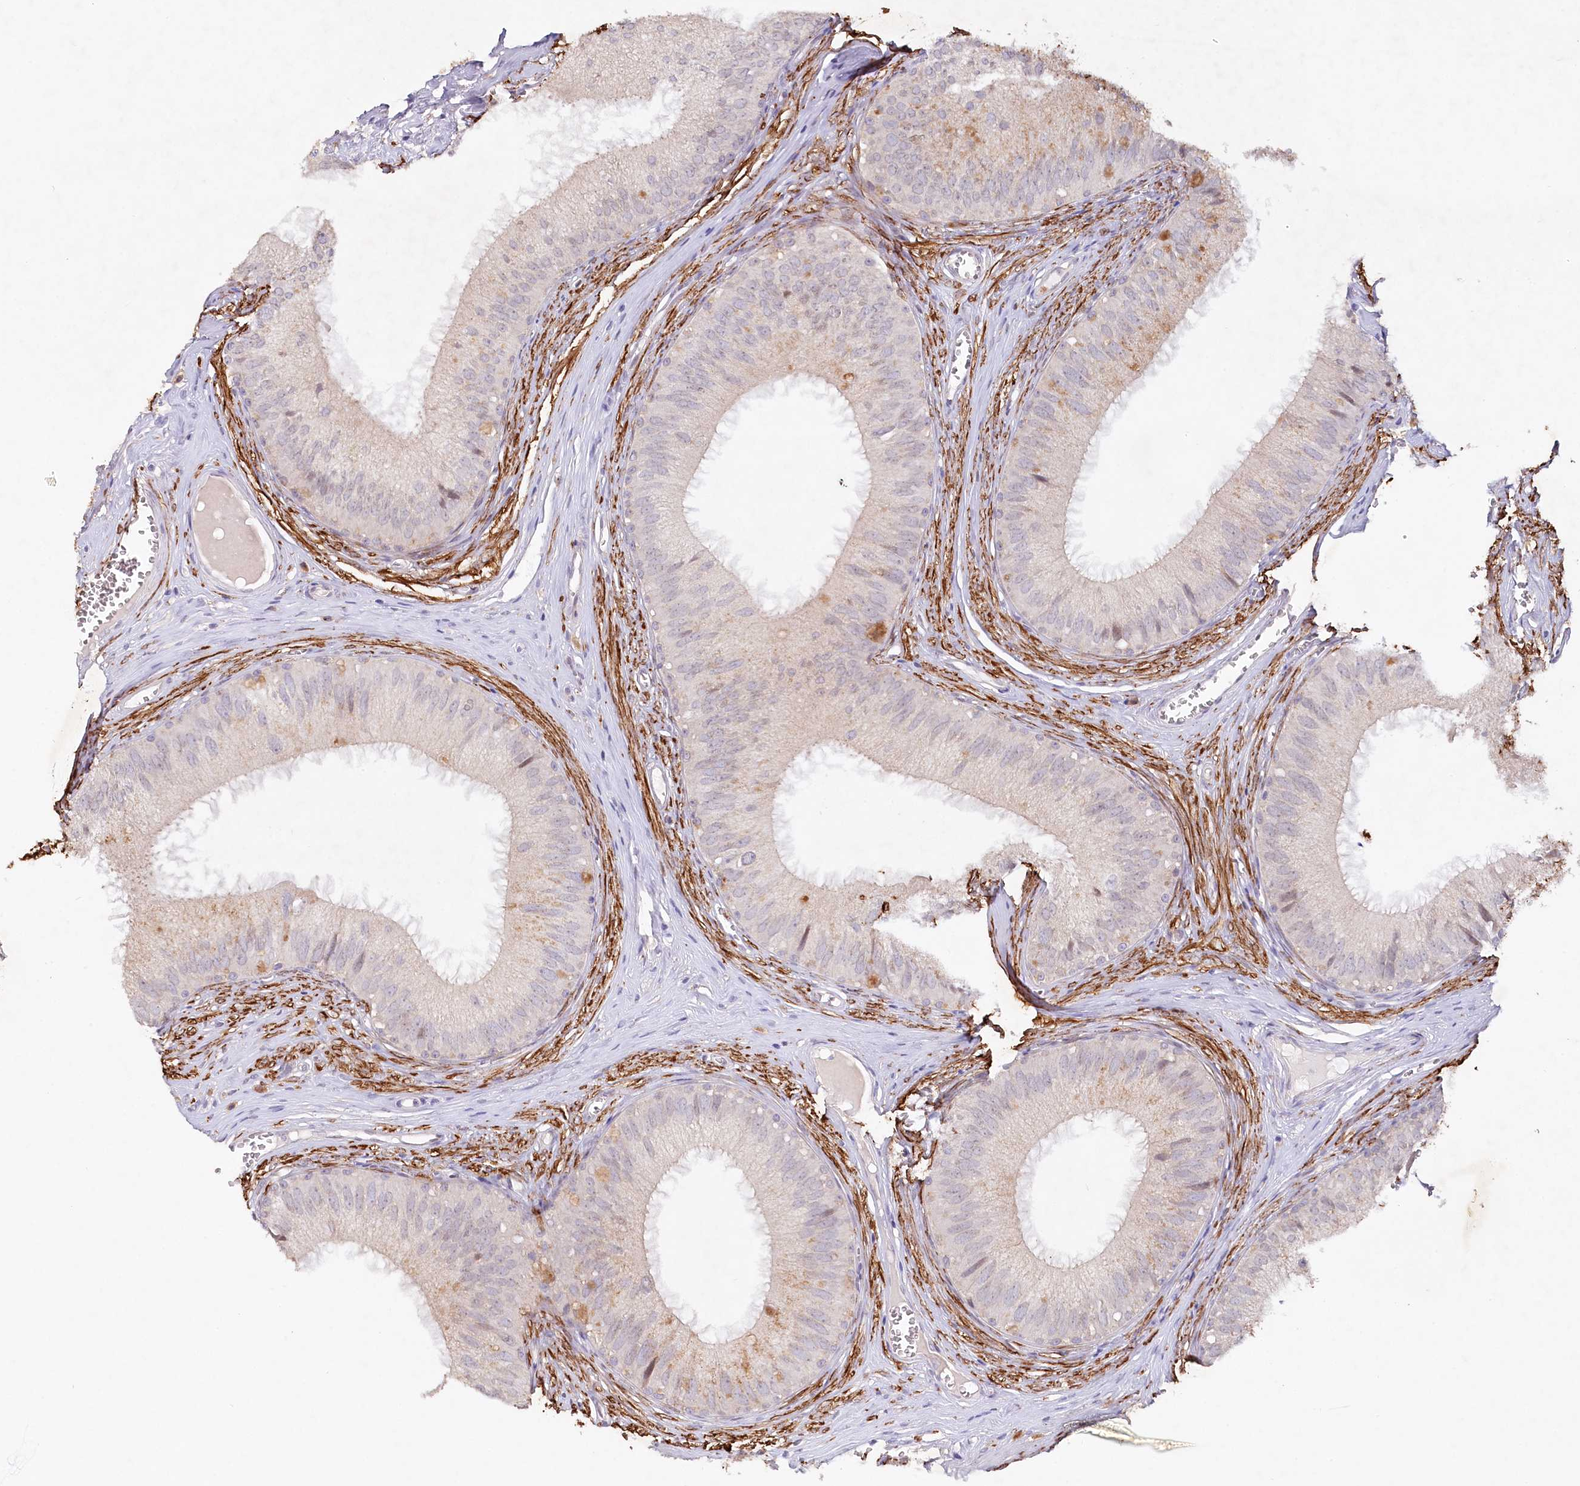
{"staining": {"intensity": "strong", "quantity": "<25%", "location": "cytoplasmic/membranous"}, "tissue": "epididymis", "cell_type": "Glandular cells", "image_type": "normal", "snomed": [{"axis": "morphology", "description": "Normal tissue, NOS"}, {"axis": "topography", "description": "Epididymis"}], "caption": "Immunohistochemistry staining of normal epididymis, which shows medium levels of strong cytoplasmic/membranous positivity in approximately <25% of glandular cells indicating strong cytoplasmic/membranous protein expression. The staining was performed using DAB (brown) for protein detection and nuclei were counterstained in hematoxylin (blue).", "gene": "ALDH3B1", "patient": {"sex": "male", "age": 36}}